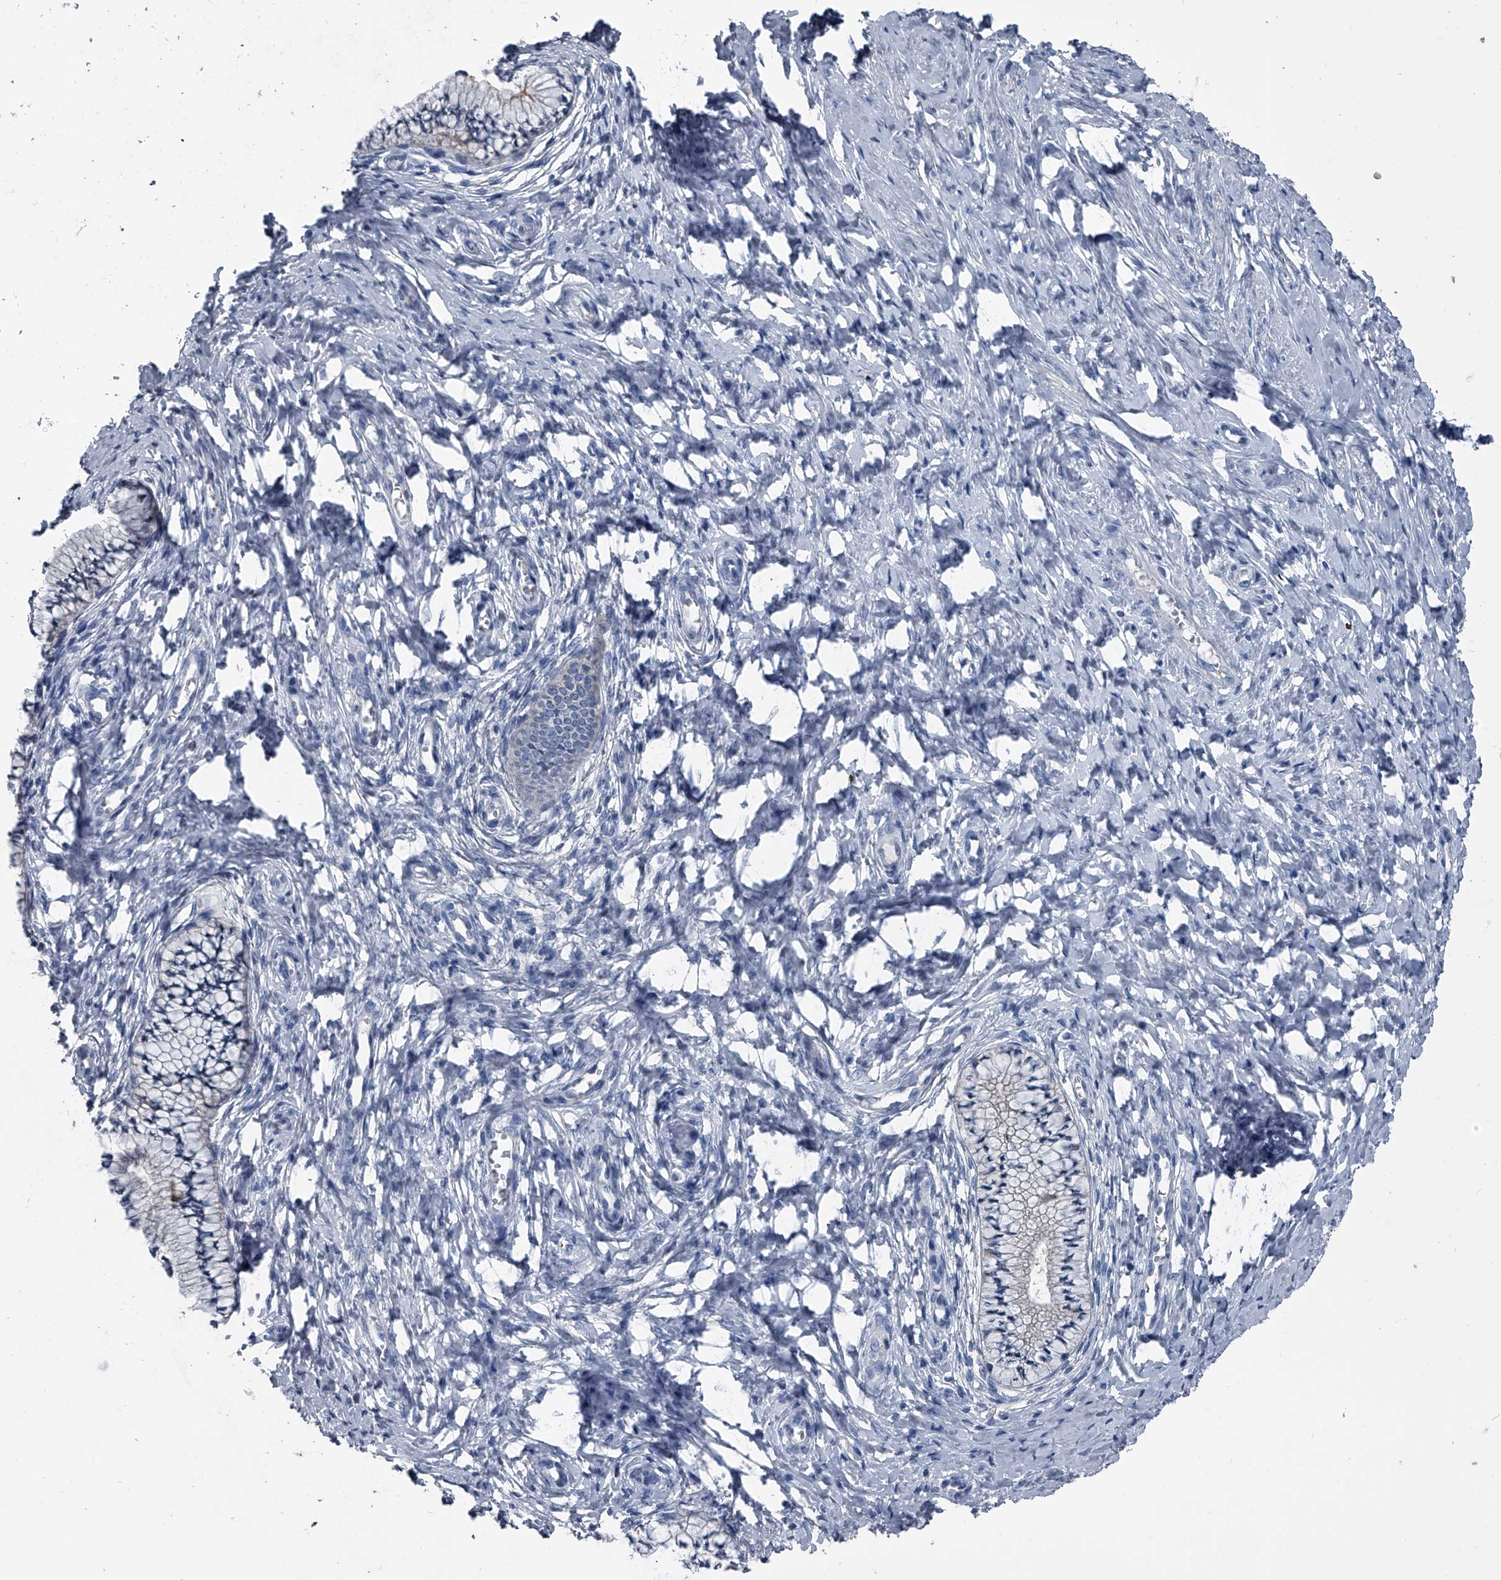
{"staining": {"intensity": "negative", "quantity": "none", "location": "none"}, "tissue": "cervix", "cell_type": "Glandular cells", "image_type": "normal", "snomed": [{"axis": "morphology", "description": "Normal tissue, NOS"}, {"axis": "topography", "description": "Cervix"}], "caption": "The histopathology image shows no staining of glandular cells in unremarkable cervix.", "gene": "KIF13A", "patient": {"sex": "female", "age": 36}}